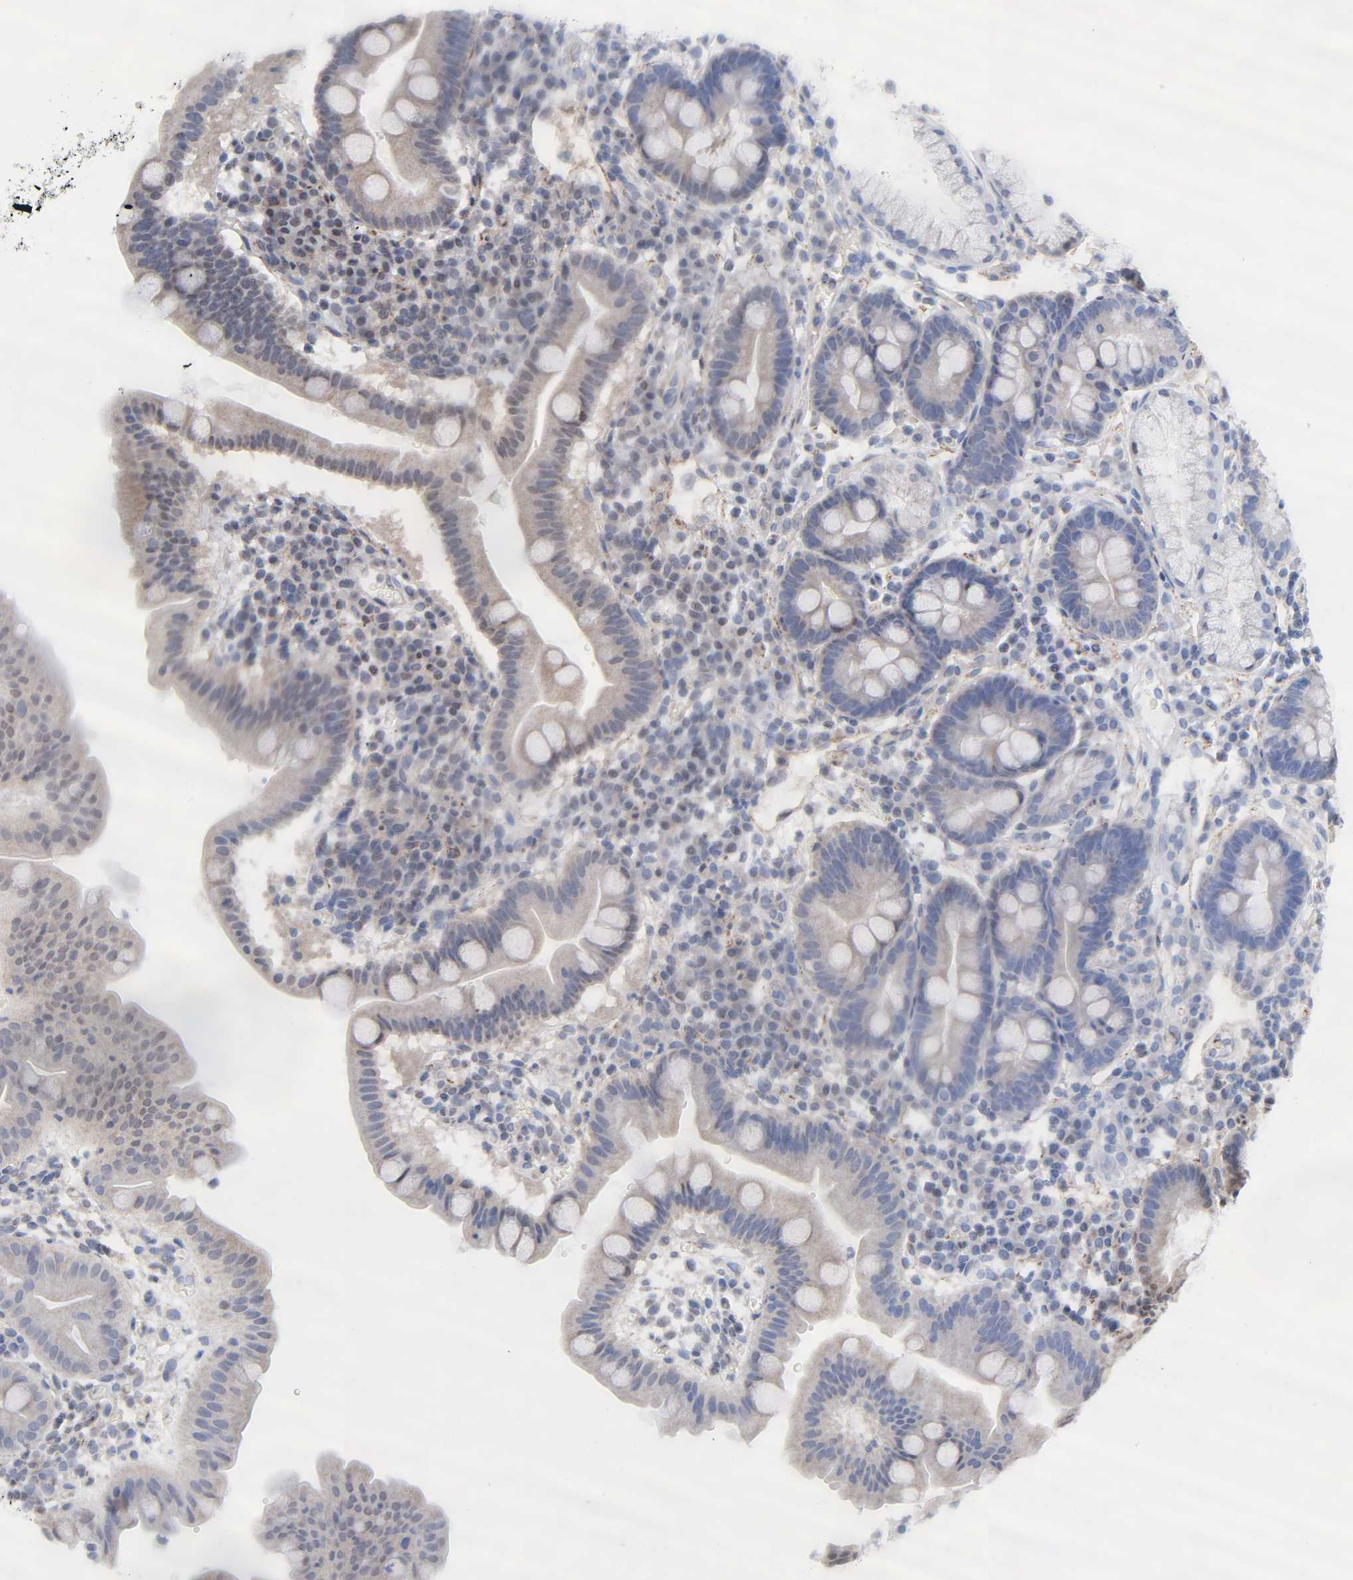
{"staining": {"intensity": "weak", "quantity": "<25%", "location": "cytoplasmic/membranous"}, "tissue": "duodenum", "cell_type": "Glandular cells", "image_type": "normal", "snomed": [{"axis": "morphology", "description": "Normal tissue, NOS"}, {"axis": "topography", "description": "Duodenum"}], "caption": "This is an IHC micrograph of benign human duodenum. There is no staining in glandular cells.", "gene": "STK38", "patient": {"sex": "male", "age": 50}}